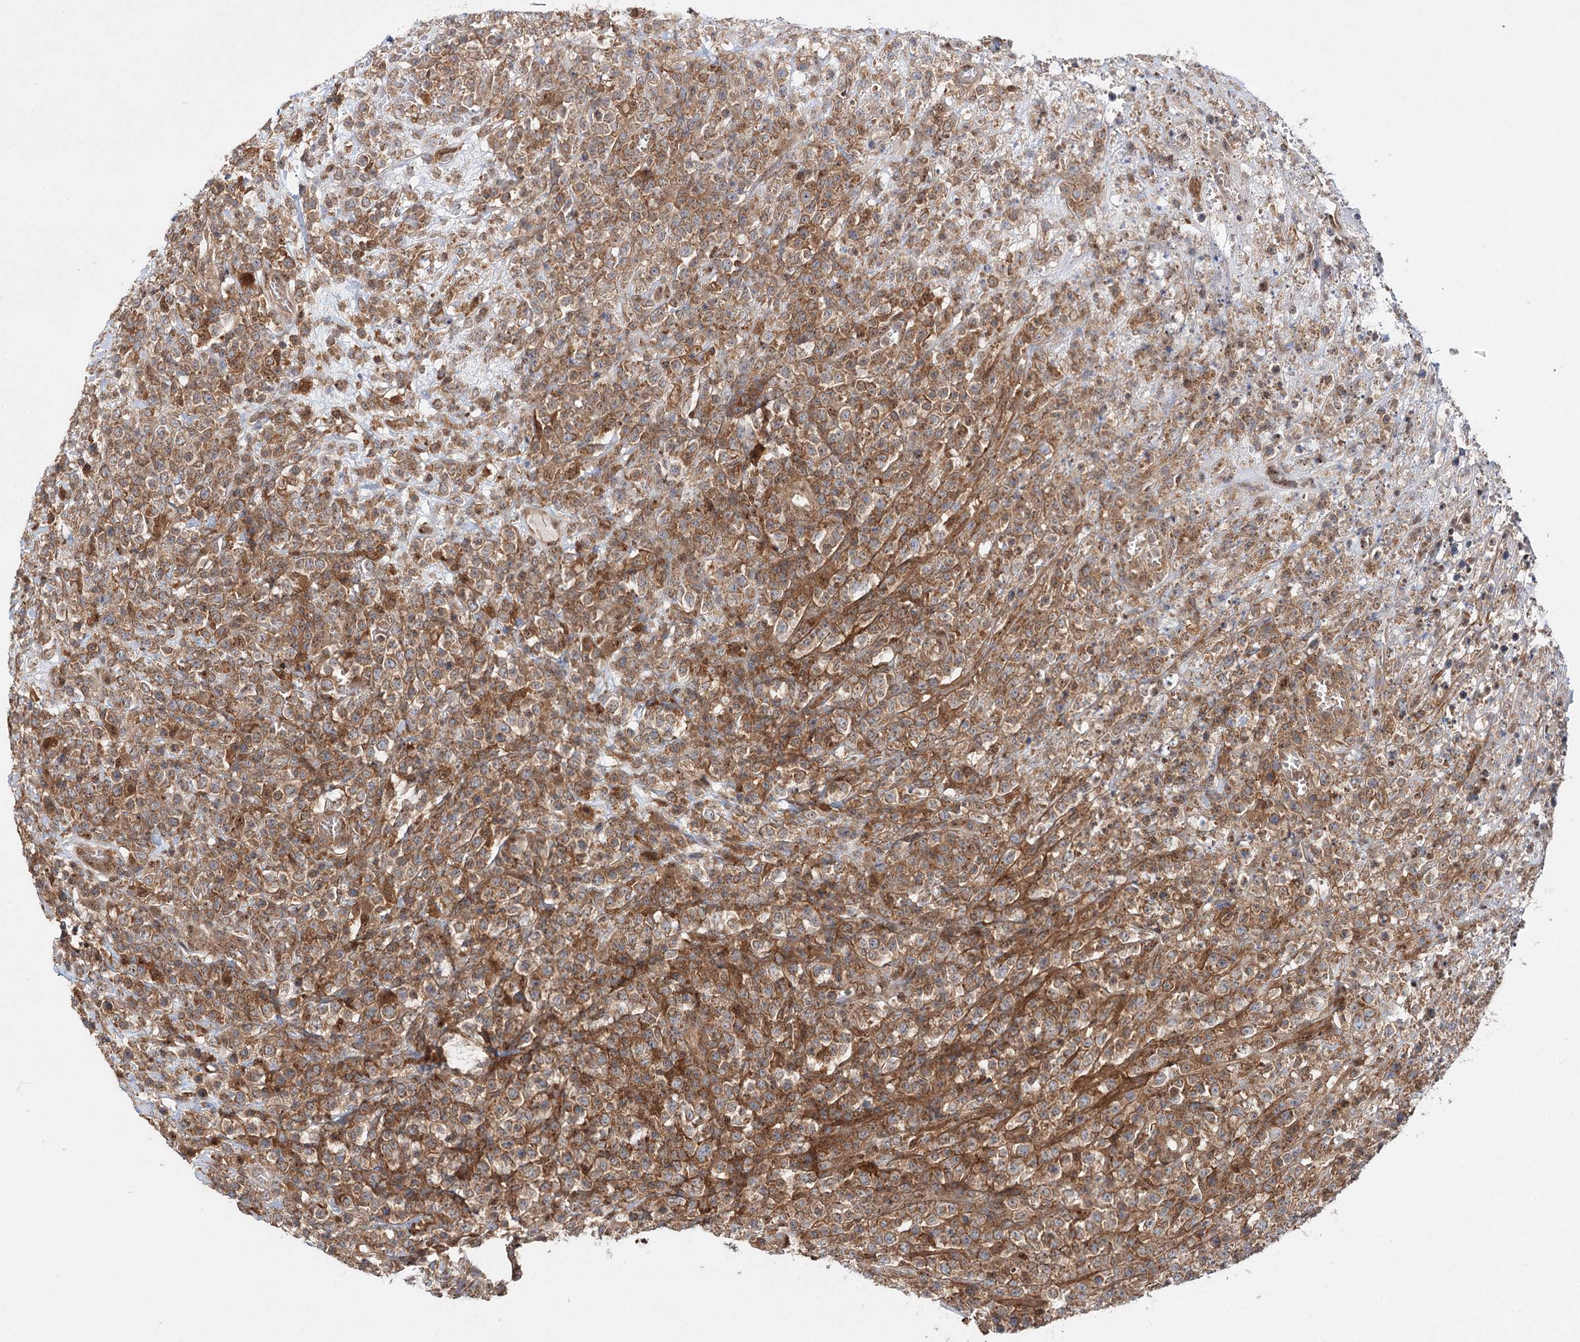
{"staining": {"intensity": "moderate", "quantity": ">75%", "location": "cytoplasmic/membranous"}, "tissue": "lymphoma", "cell_type": "Tumor cells", "image_type": "cancer", "snomed": [{"axis": "morphology", "description": "Malignant lymphoma, non-Hodgkin's type, High grade"}, {"axis": "topography", "description": "Colon"}], "caption": "Human high-grade malignant lymphoma, non-Hodgkin's type stained with a brown dye displays moderate cytoplasmic/membranous positive staining in approximately >75% of tumor cells.", "gene": "C12orf4", "patient": {"sex": "female", "age": 53}}